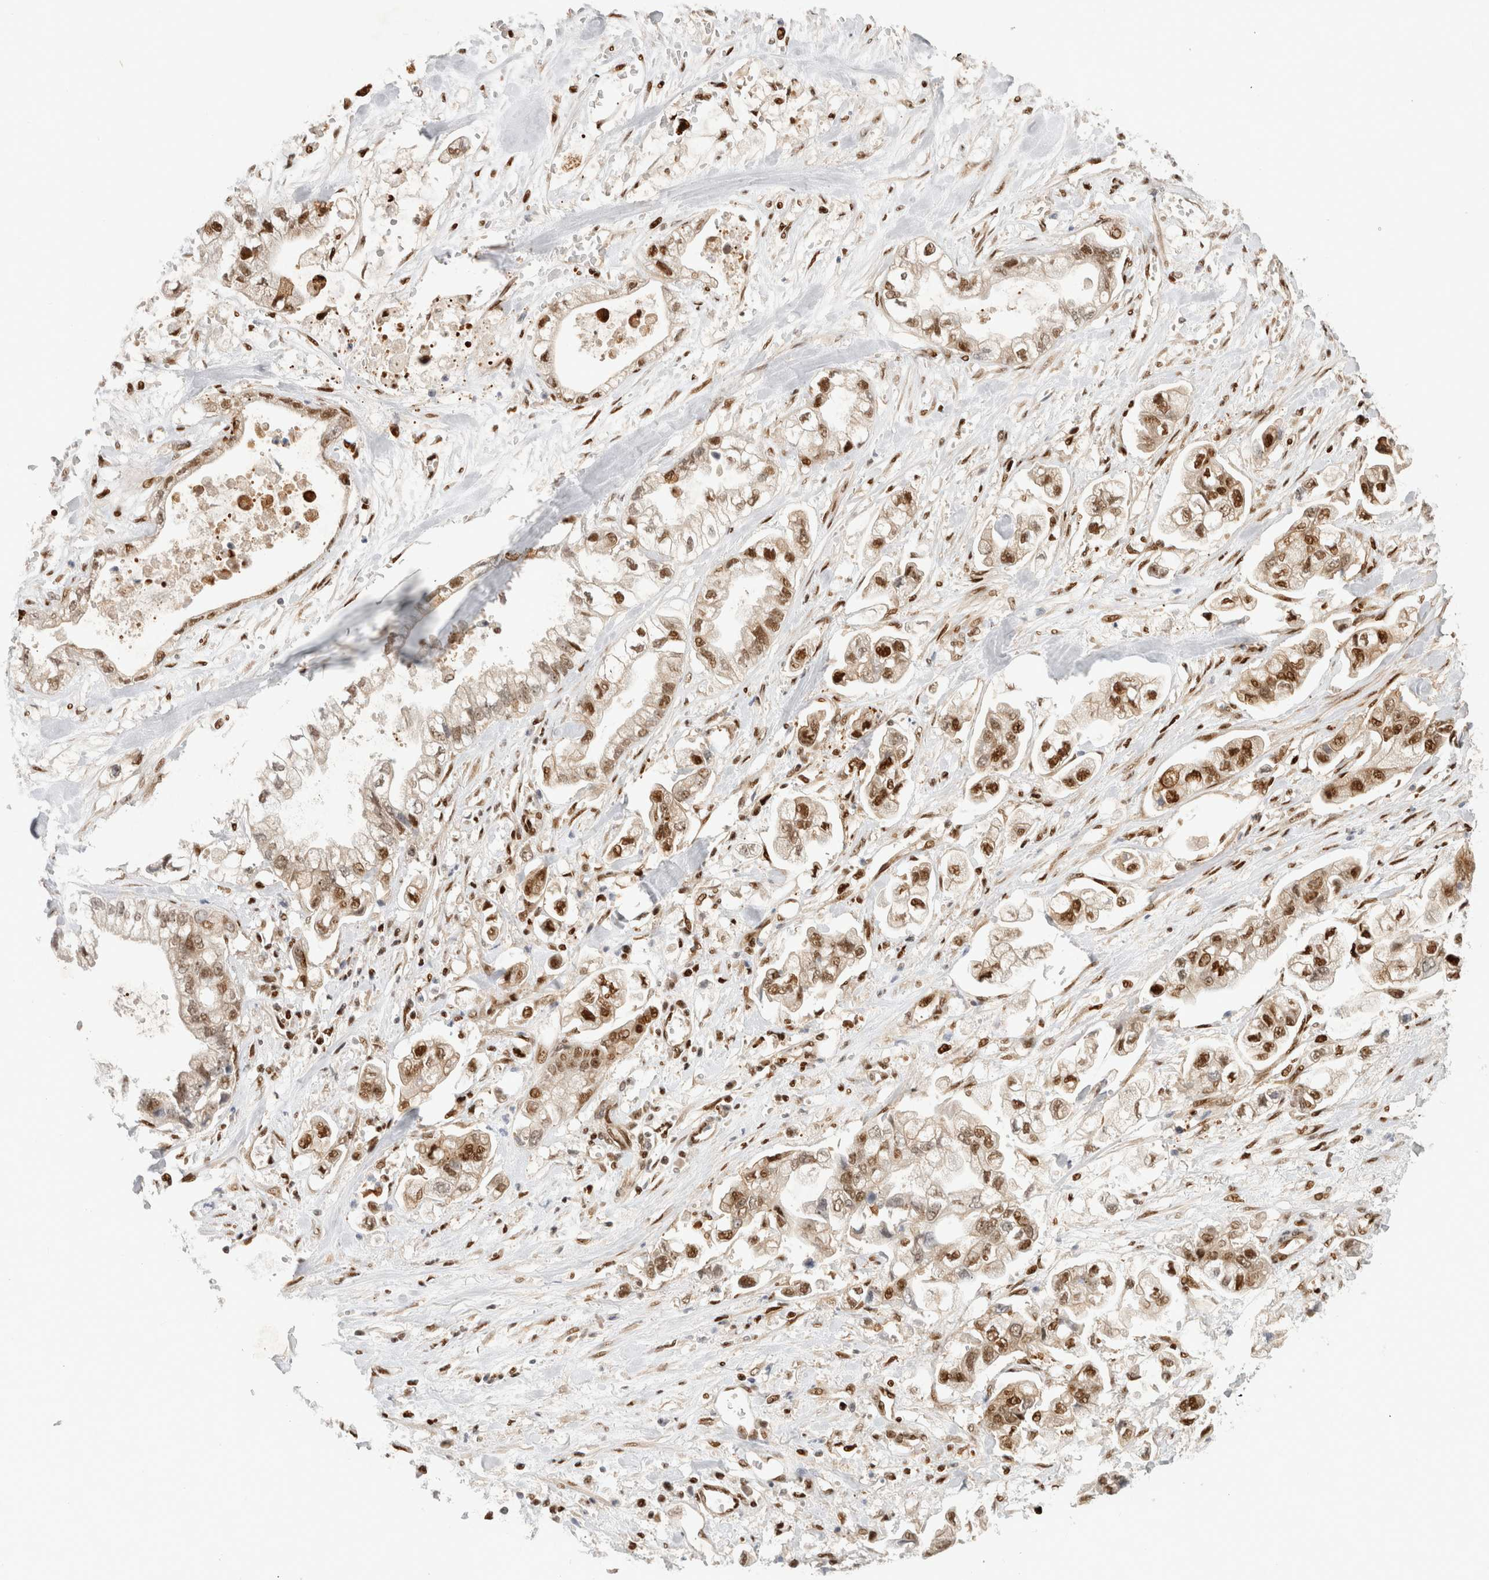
{"staining": {"intensity": "moderate", "quantity": ">75%", "location": "nuclear"}, "tissue": "stomach cancer", "cell_type": "Tumor cells", "image_type": "cancer", "snomed": [{"axis": "morphology", "description": "Normal tissue, NOS"}, {"axis": "morphology", "description": "Adenocarcinoma, NOS"}, {"axis": "topography", "description": "Stomach"}], "caption": "Stomach cancer (adenocarcinoma) stained for a protein (brown) displays moderate nuclear positive expression in approximately >75% of tumor cells.", "gene": "TCF4", "patient": {"sex": "male", "age": 62}}